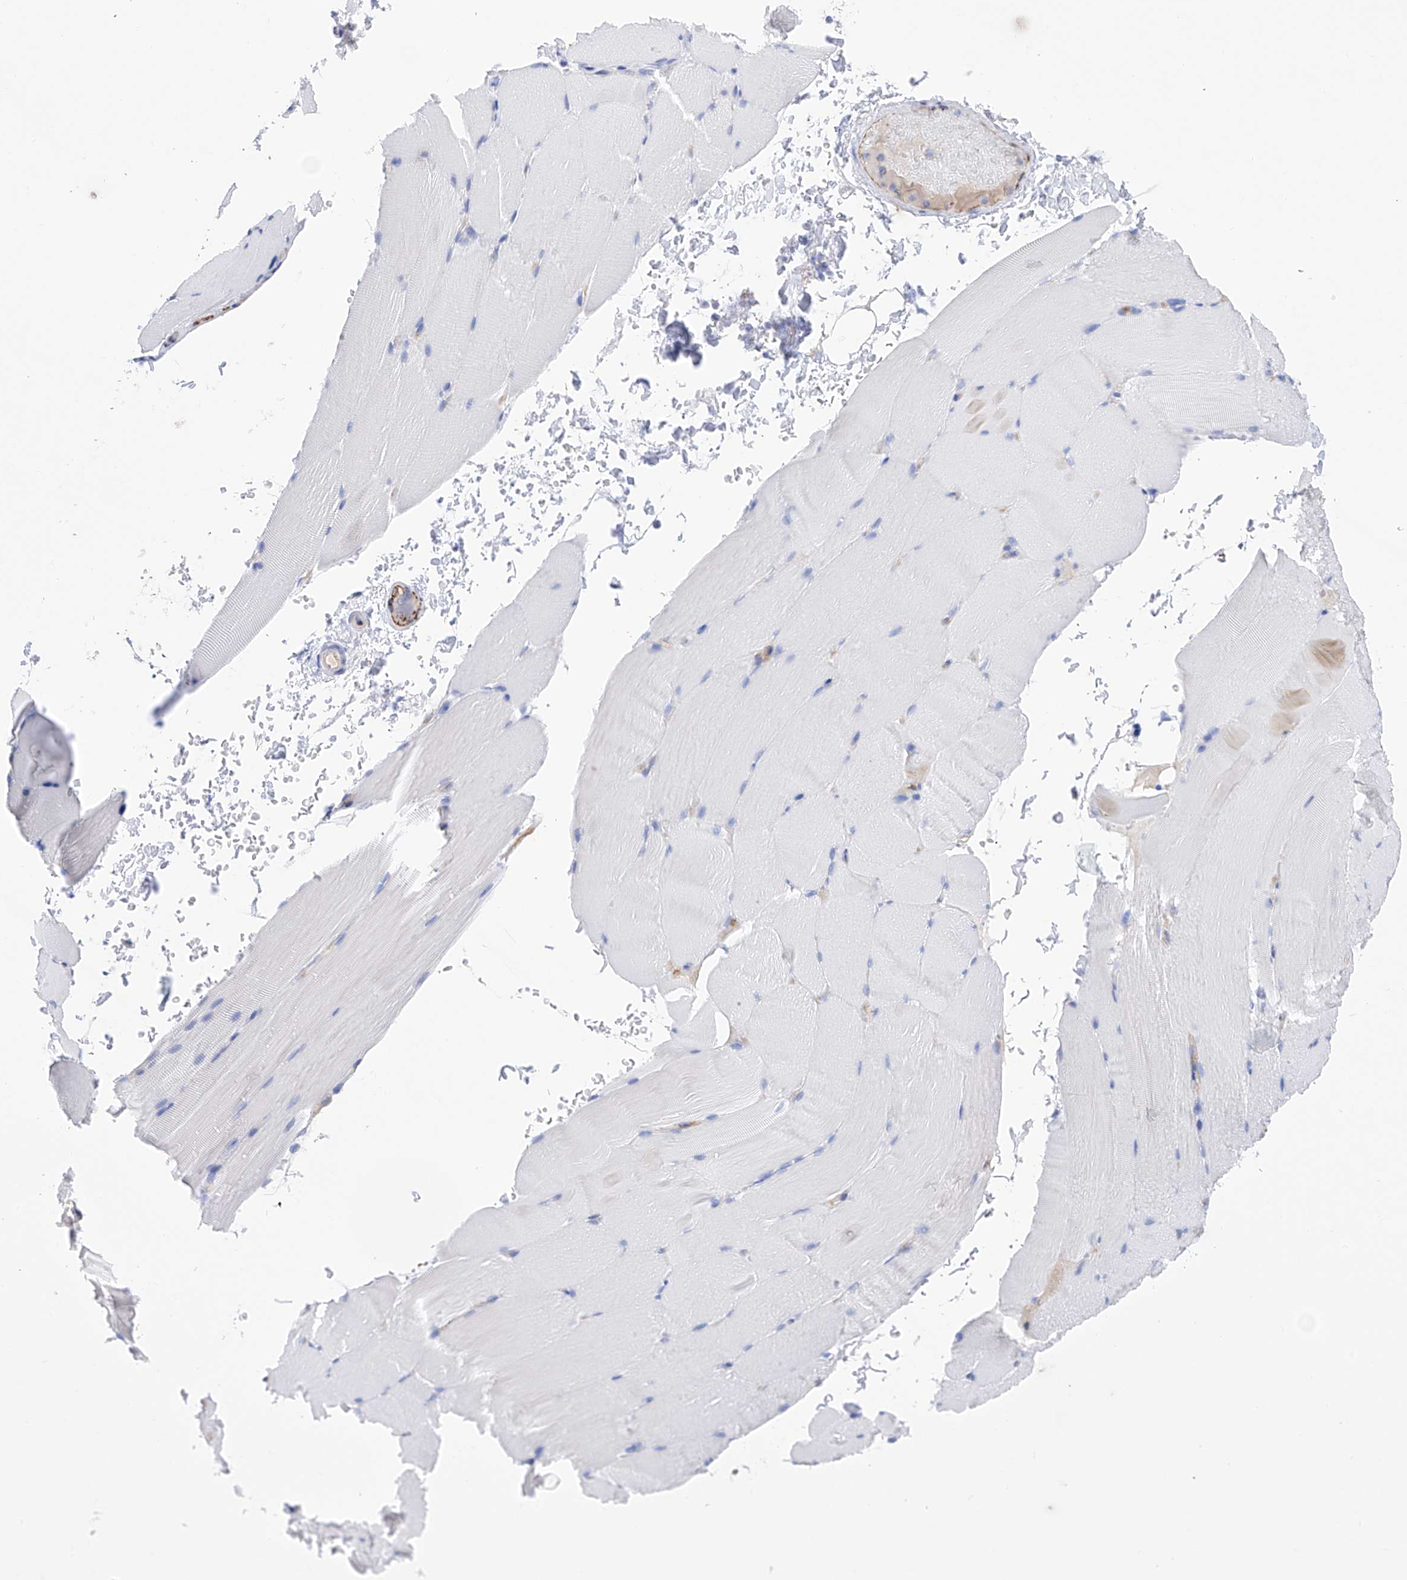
{"staining": {"intensity": "negative", "quantity": "none", "location": "none"}, "tissue": "skeletal muscle", "cell_type": "Myocytes", "image_type": "normal", "snomed": [{"axis": "morphology", "description": "Normal tissue, NOS"}, {"axis": "topography", "description": "Skeletal muscle"}, {"axis": "topography", "description": "Parathyroid gland"}], "caption": "IHC image of unremarkable human skeletal muscle stained for a protein (brown), which demonstrates no staining in myocytes.", "gene": "PDIA5", "patient": {"sex": "female", "age": 37}}